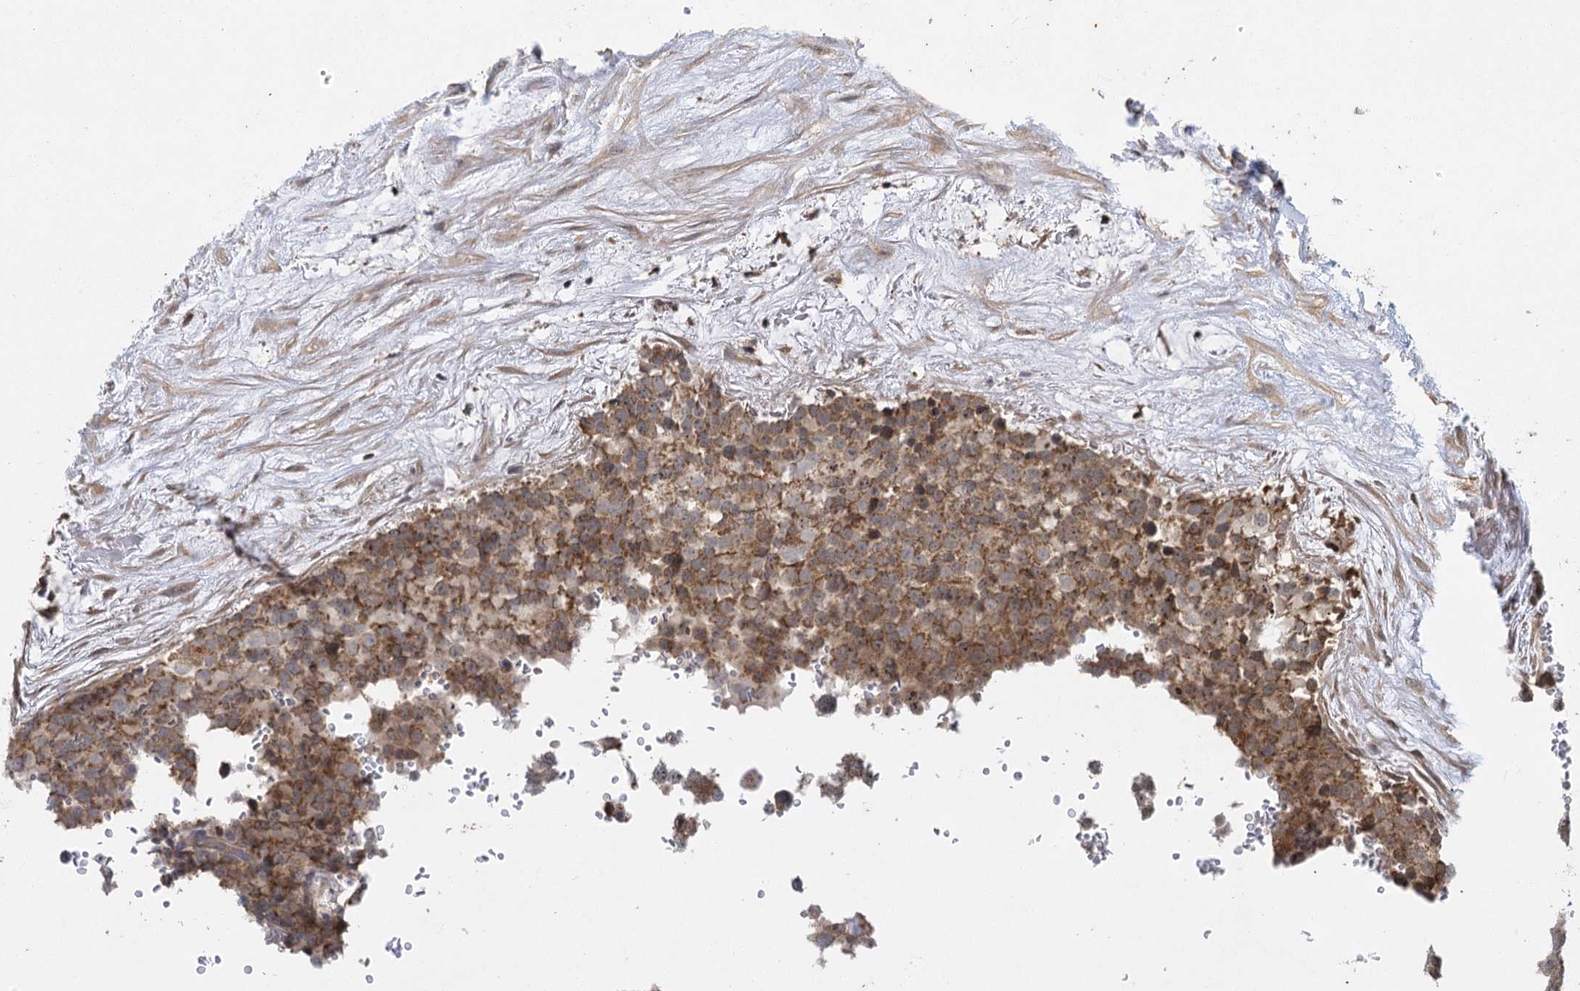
{"staining": {"intensity": "moderate", "quantity": ">75%", "location": "cytoplasmic/membranous"}, "tissue": "testis cancer", "cell_type": "Tumor cells", "image_type": "cancer", "snomed": [{"axis": "morphology", "description": "Seminoma, NOS"}, {"axis": "topography", "description": "Testis"}], "caption": "An IHC histopathology image of tumor tissue is shown. Protein staining in brown shows moderate cytoplasmic/membranous positivity in testis cancer (seminoma) within tumor cells.", "gene": "IL11RA", "patient": {"sex": "male", "age": 71}}